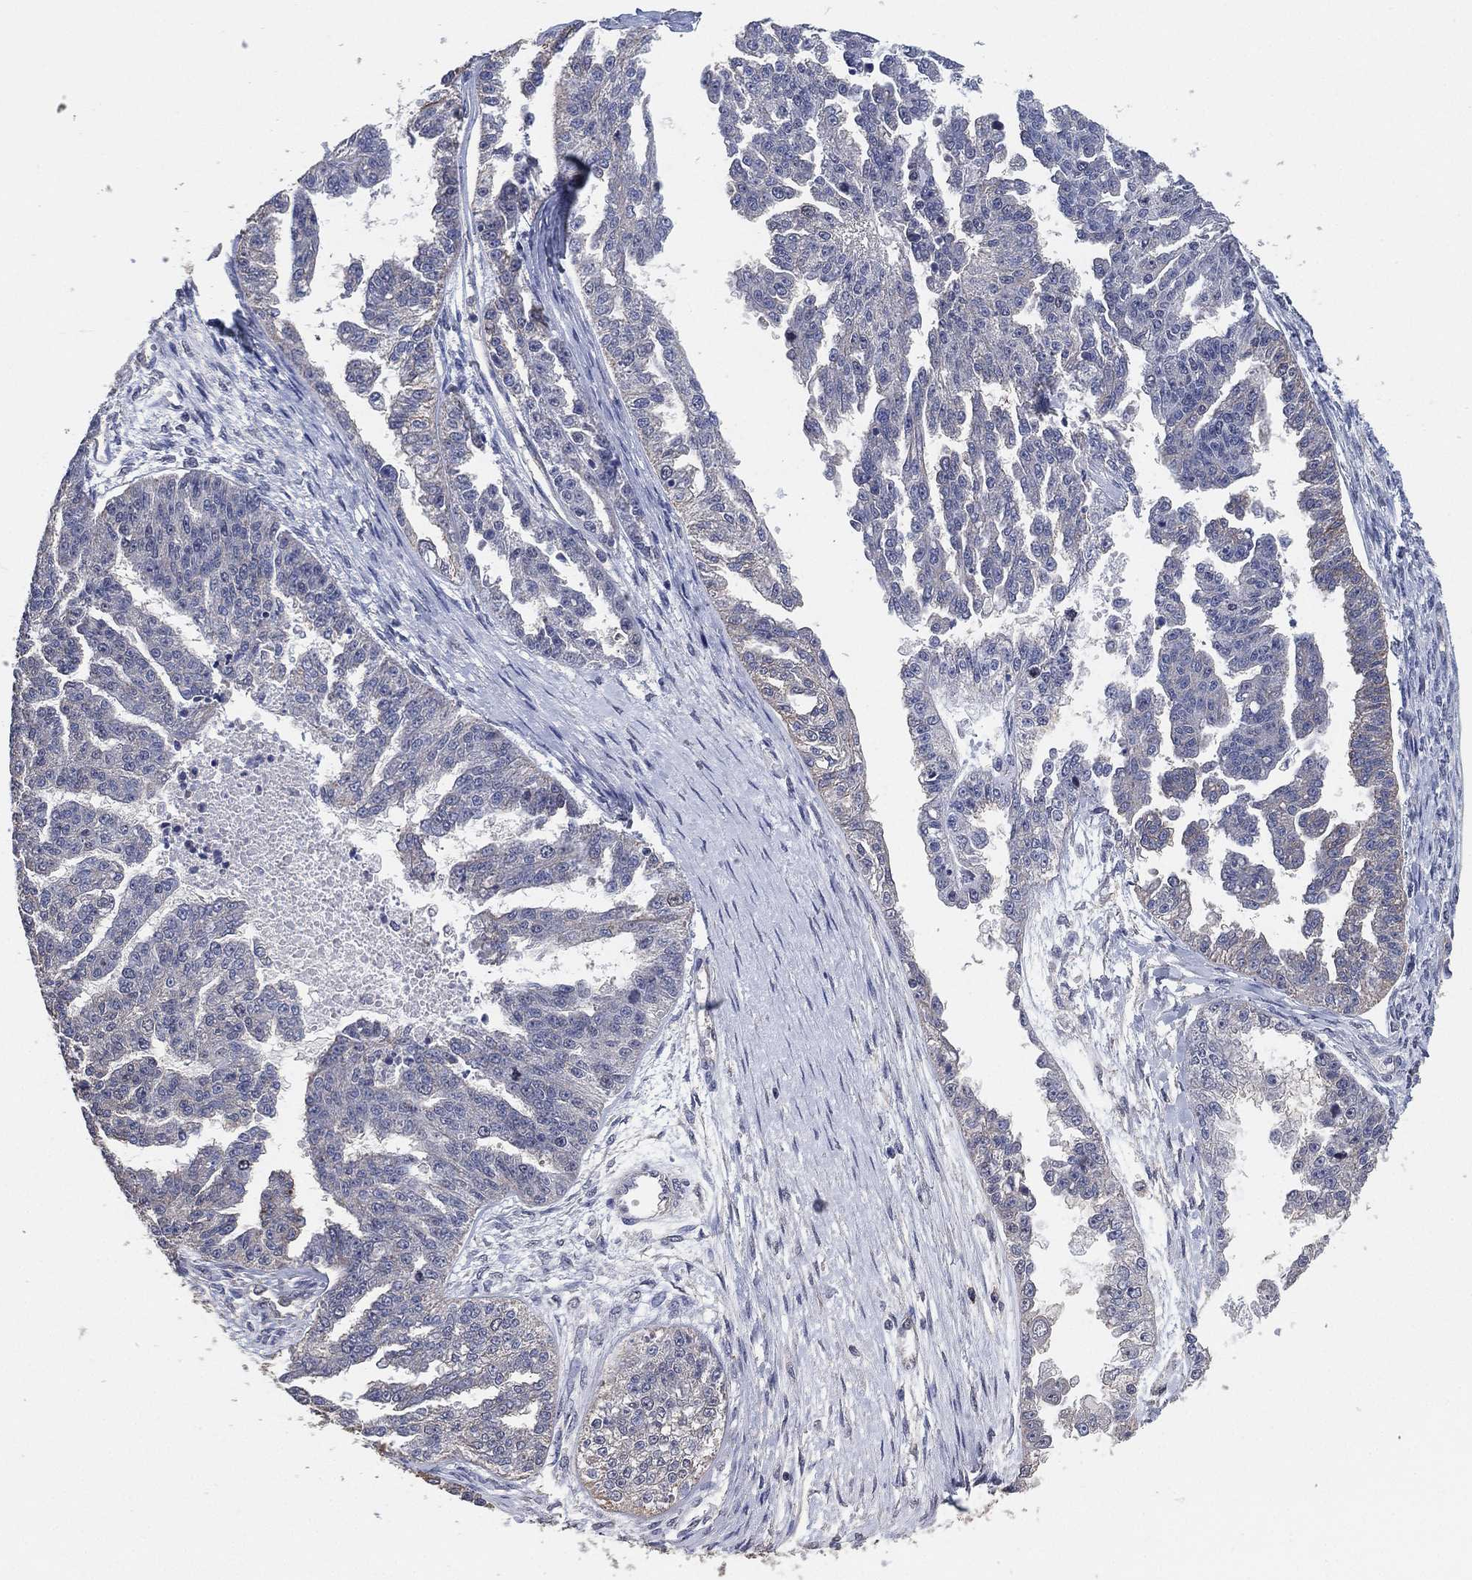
{"staining": {"intensity": "negative", "quantity": "none", "location": "none"}, "tissue": "ovarian cancer", "cell_type": "Tumor cells", "image_type": "cancer", "snomed": [{"axis": "morphology", "description": "Cystadenocarcinoma, serous, NOS"}, {"axis": "topography", "description": "Ovary"}], "caption": "Ovarian serous cystadenocarcinoma was stained to show a protein in brown. There is no significant positivity in tumor cells.", "gene": "KLK5", "patient": {"sex": "female", "age": 58}}